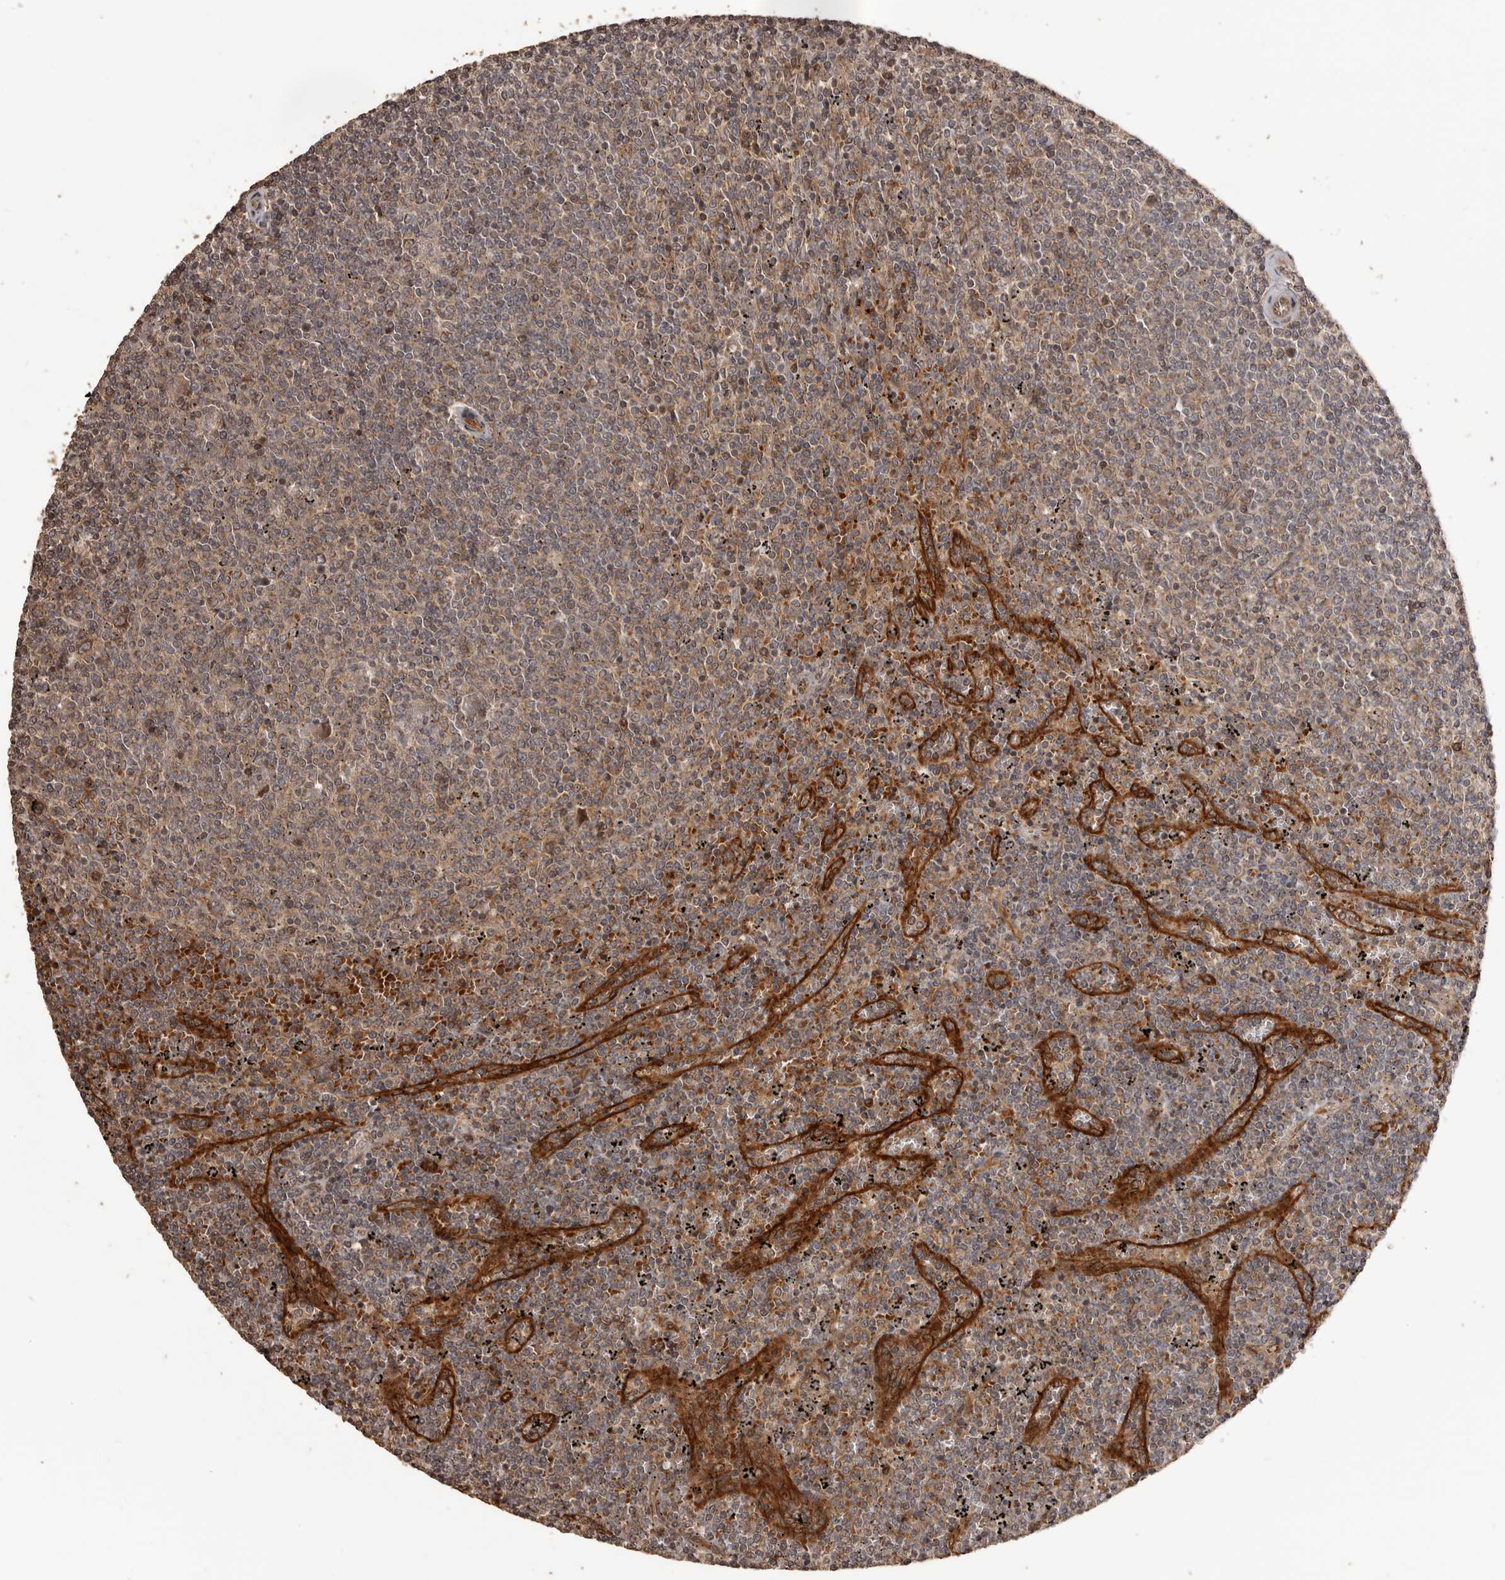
{"staining": {"intensity": "weak", "quantity": ">75%", "location": "cytoplasmic/membranous"}, "tissue": "lymphoma", "cell_type": "Tumor cells", "image_type": "cancer", "snomed": [{"axis": "morphology", "description": "Malignant lymphoma, non-Hodgkin's type, Low grade"}, {"axis": "topography", "description": "Spleen"}], "caption": "Brown immunohistochemical staining in low-grade malignant lymphoma, non-Hodgkin's type reveals weak cytoplasmic/membranous staining in approximately >75% of tumor cells.", "gene": "QRSL1", "patient": {"sex": "female", "age": 50}}